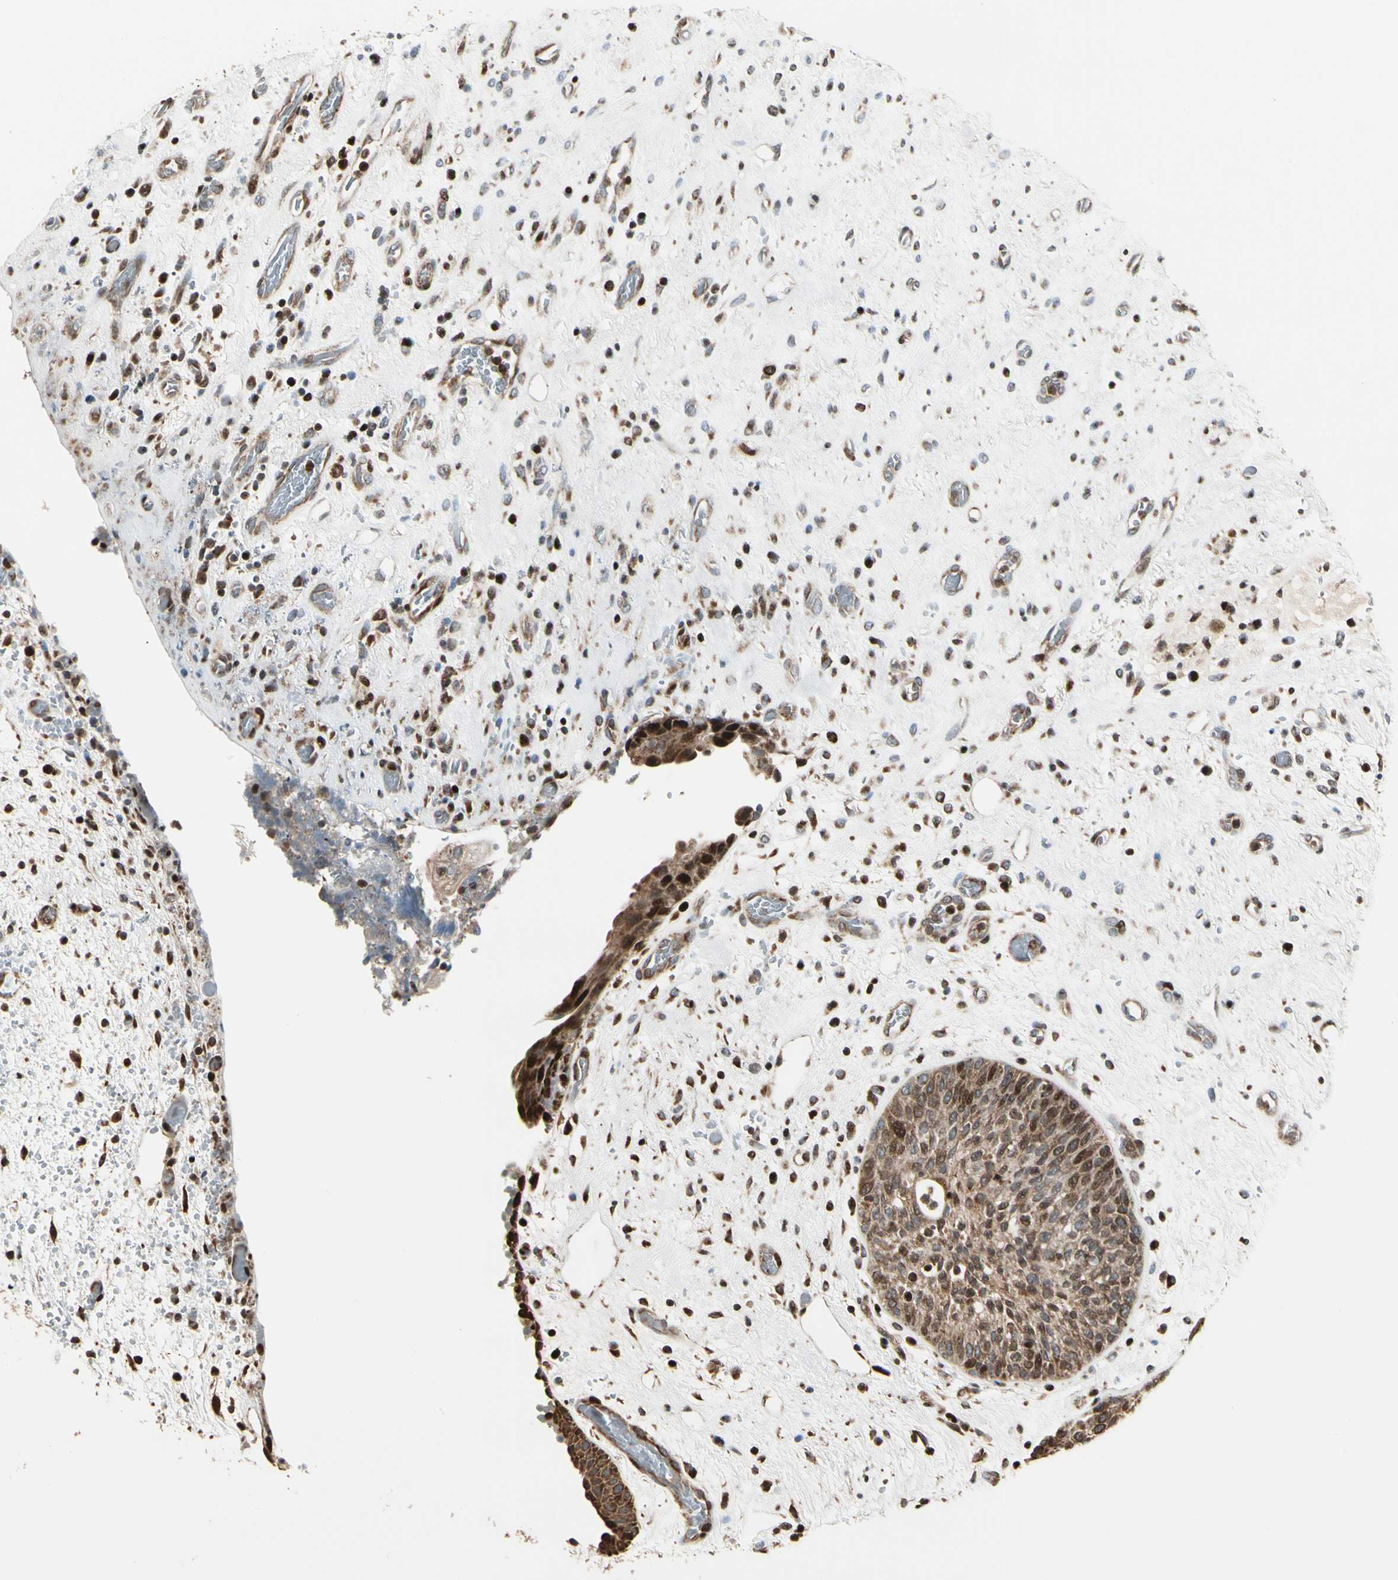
{"staining": {"intensity": "strong", "quantity": ">75%", "location": "cytoplasmic/membranous,nuclear"}, "tissue": "urinary bladder", "cell_type": "Urothelial cells", "image_type": "normal", "snomed": [{"axis": "morphology", "description": "Normal tissue, NOS"}, {"axis": "topography", "description": "Urinary bladder"}], "caption": "Urothelial cells reveal high levels of strong cytoplasmic/membranous,nuclear expression in about >75% of cells in unremarkable urinary bladder. The staining was performed using DAB (3,3'-diaminobenzidine) to visualize the protein expression in brown, while the nuclei were stained in blue with hematoxylin (Magnification: 20x).", "gene": "IP6K2", "patient": {"sex": "male", "age": 48}}